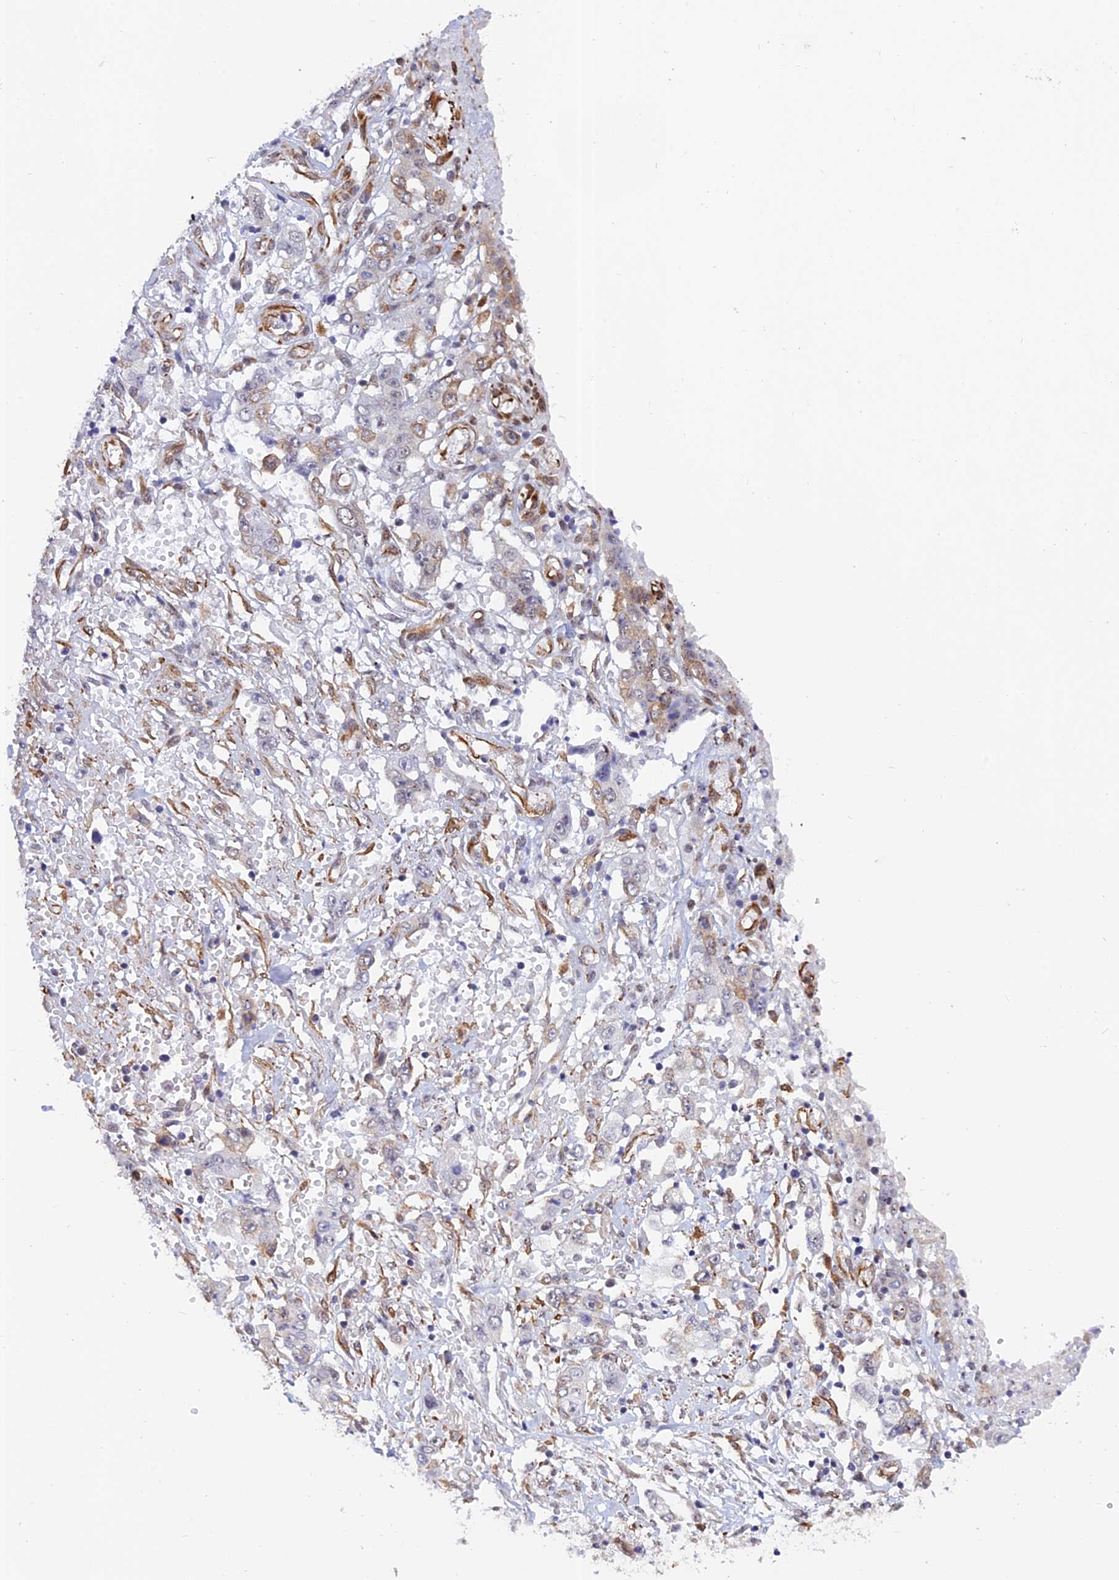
{"staining": {"intensity": "negative", "quantity": "none", "location": "none"}, "tissue": "stomach cancer", "cell_type": "Tumor cells", "image_type": "cancer", "snomed": [{"axis": "morphology", "description": "Adenocarcinoma, NOS"}, {"axis": "topography", "description": "Stomach, upper"}], "caption": "The micrograph exhibits no staining of tumor cells in stomach cancer (adenocarcinoma). (Stains: DAB immunohistochemistry (IHC) with hematoxylin counter stain, Microscopy: brightfield microscopy at high magnification).", "gene": "PAGR1", "patient": {"sex": "male", "age": 62}}